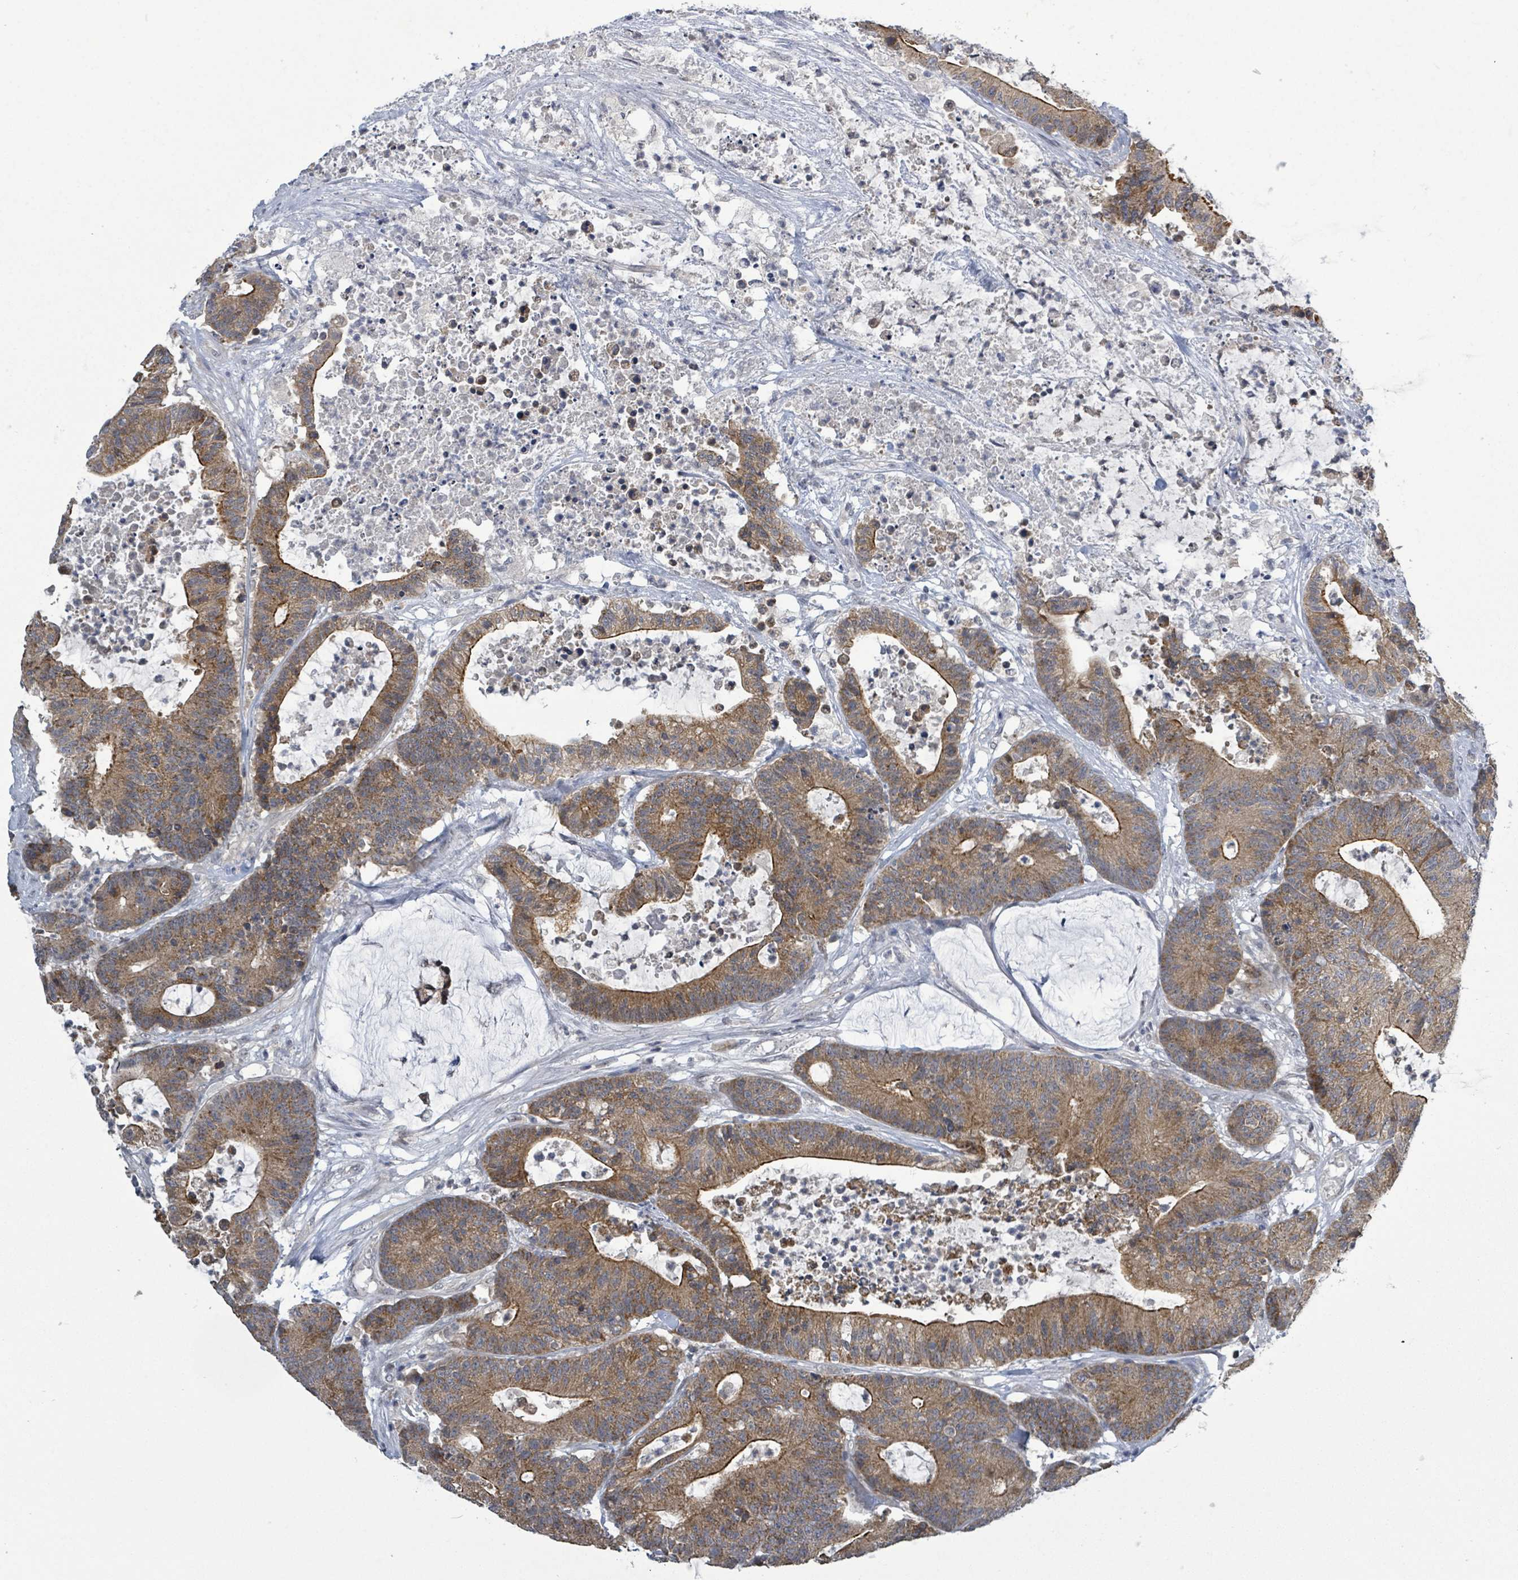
{"staining": {"intensity": "moderate", "quantity": ">75%", "location": "cytoplasmic/membranous"}, "tissue": "colorectal cancer", "cell_type": "Tumor cells", "image_type": "cancer", "snomed": [{"axis": "morphology", "description": "Adenocarcinoma, NOS"}, {"axis": "topography", "description": "Colon"}], "caption": "Immunohistochemistry histopathology image of neoplastic tissue: human colorectal cancer (adenocarcinoma) stained using IHC demonstrates medium levels of moderate protein expression localized specifically in the cytoplasmic/membranous of tumor cells, appearing as a cytoplasmic/membranous brown color.", "gene": "COQ10B", "patient": {"sex": "female", "age": 84}}